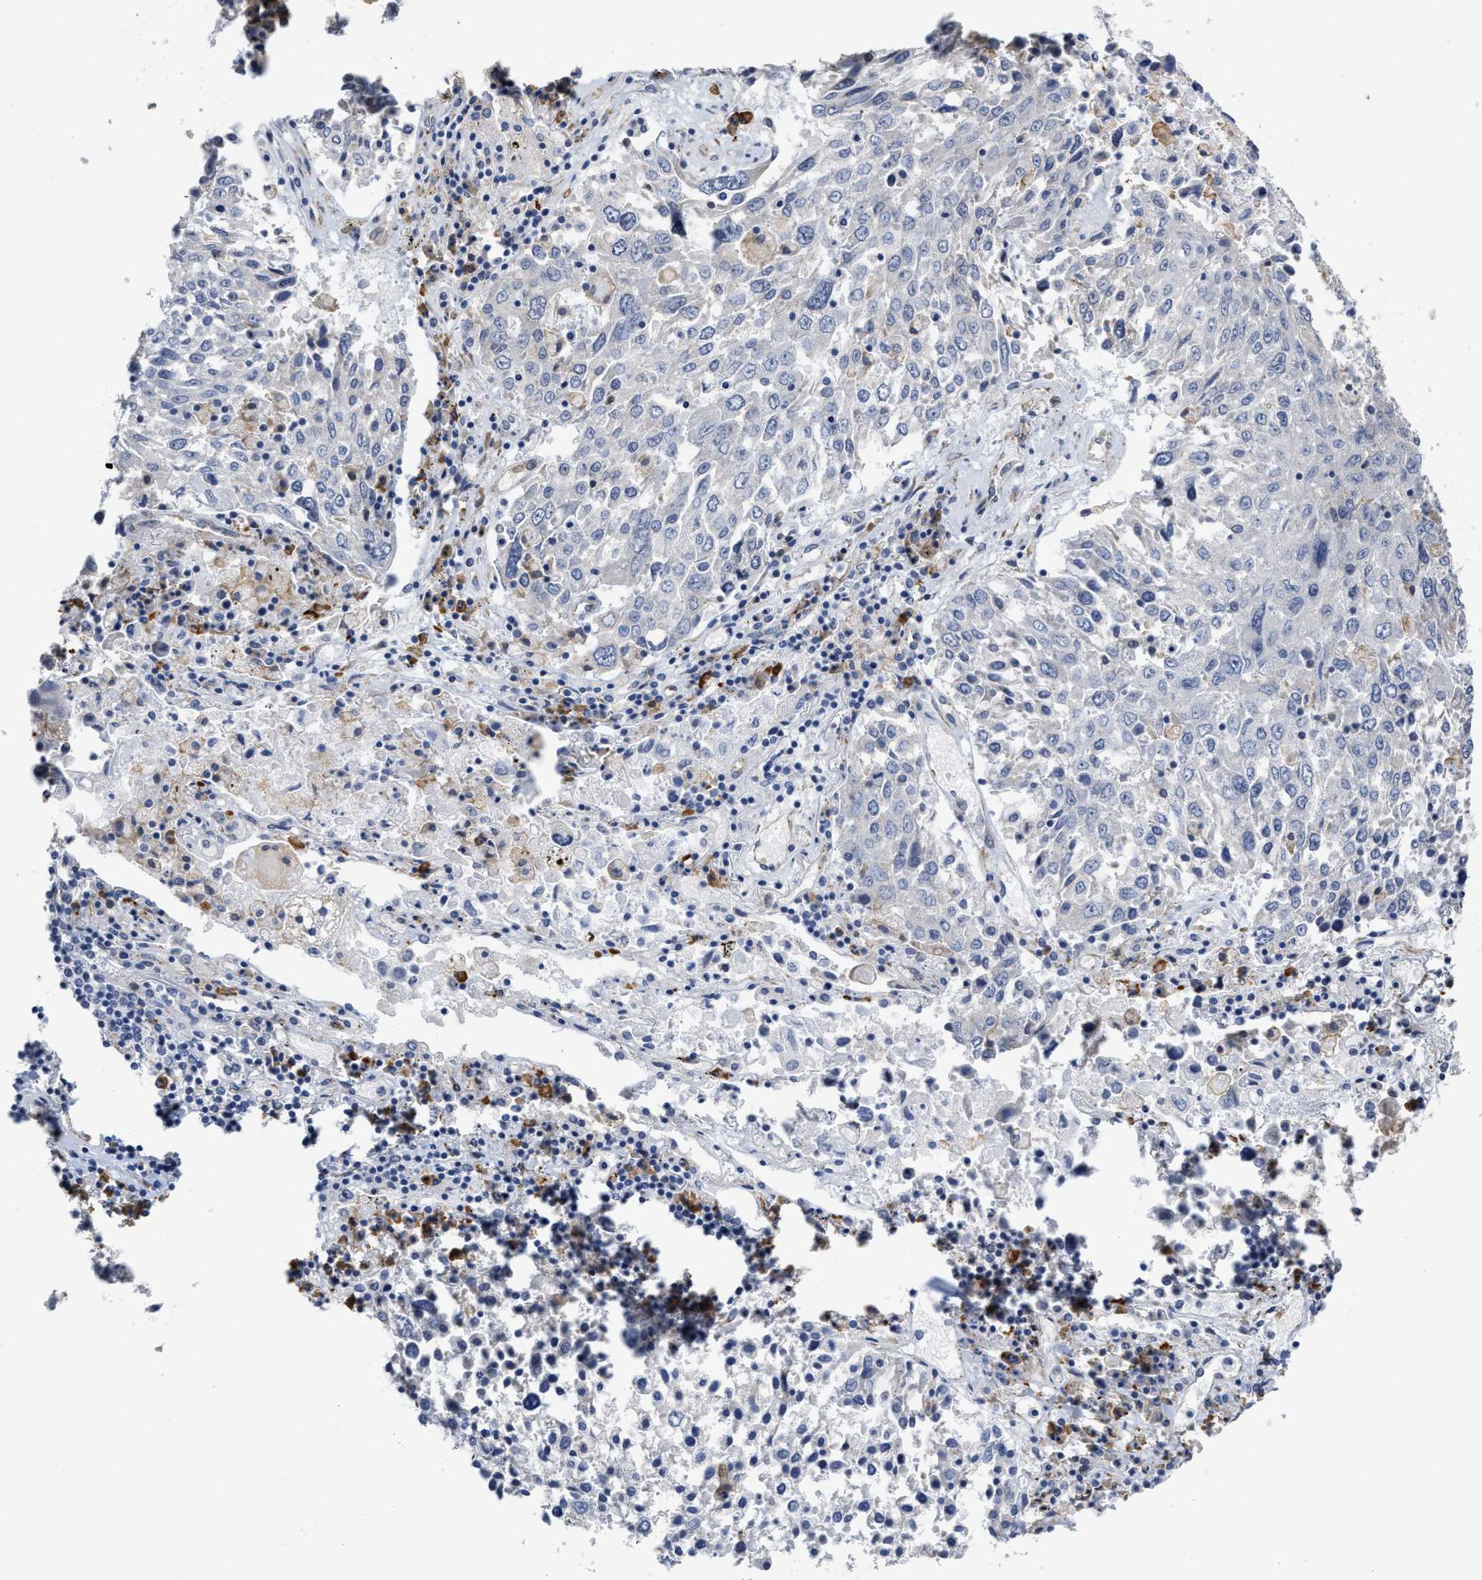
{"staining": {"intensity": "negative", "quantity": "none", "location": "none"}, "tissue": "lung cancer", "cell_type": "Tumor cells", "image_type": "cancer", "snomed": [{"axis": "morphology", "description": "Squamous cell carcinoma, NOS"}, {"axis": "topography", "description": "Lung"}], "caption": "This is an immunohistochemistry (IHC) histopathology image of lung cancer (squamous cell carcinoma). There is no positivity in tumor cells.", "gene": "RYR2", "patient": {"sex": "male", "age": 65}}